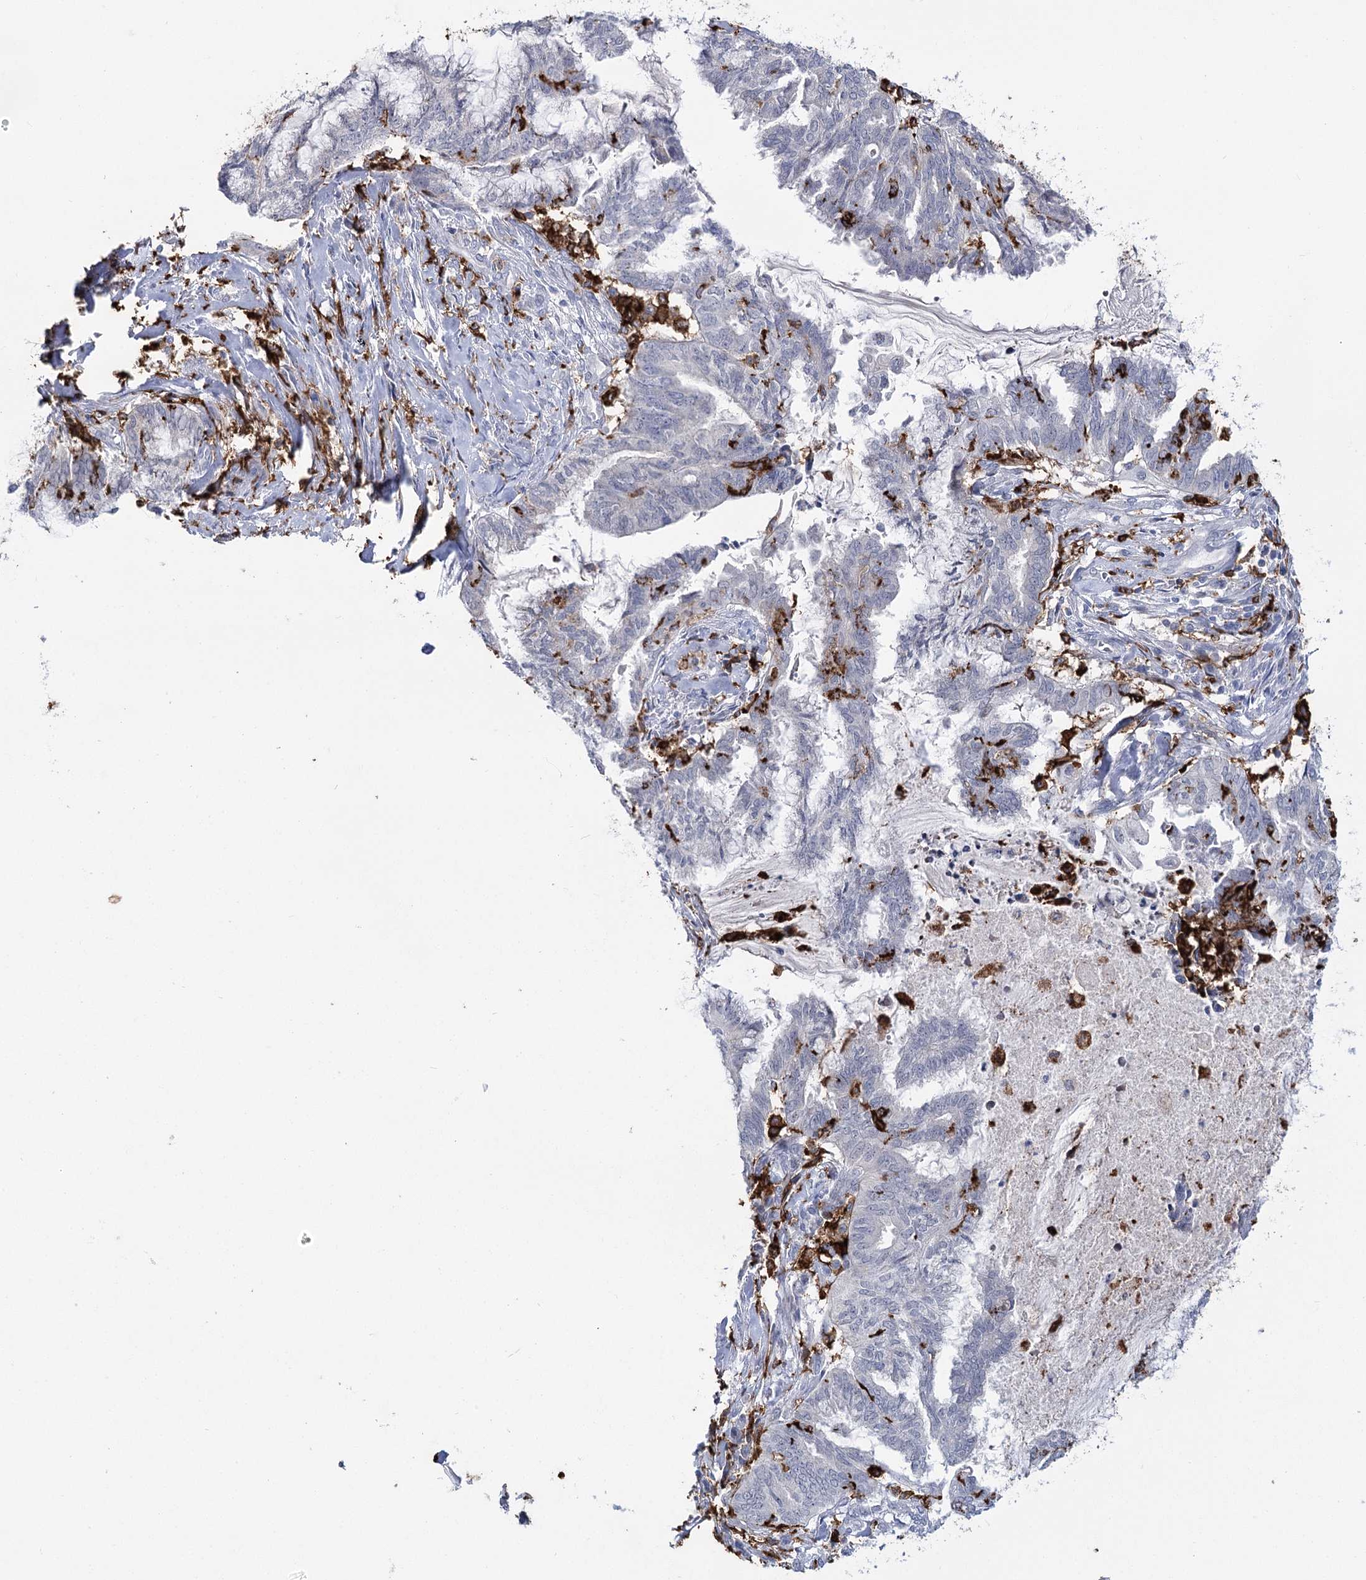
{"staining": {"intensity": "negative", "quantity": "none", "location": "none"}, "tissue": "endometrial cancer", "cell_type": "Tumor cells", "image_type": "cancer", "snomed": [{"axis": "morphology", "description": "Adenocarcinoma, NOS"}, {"axis": "topography", "description": "Endometrium"}], "caption": "The image shows no staining of tumor cells in endometrial adenocarcinoma.", "gene": "PIWIL4", "patient": {"sex": "female", "age": 86}}